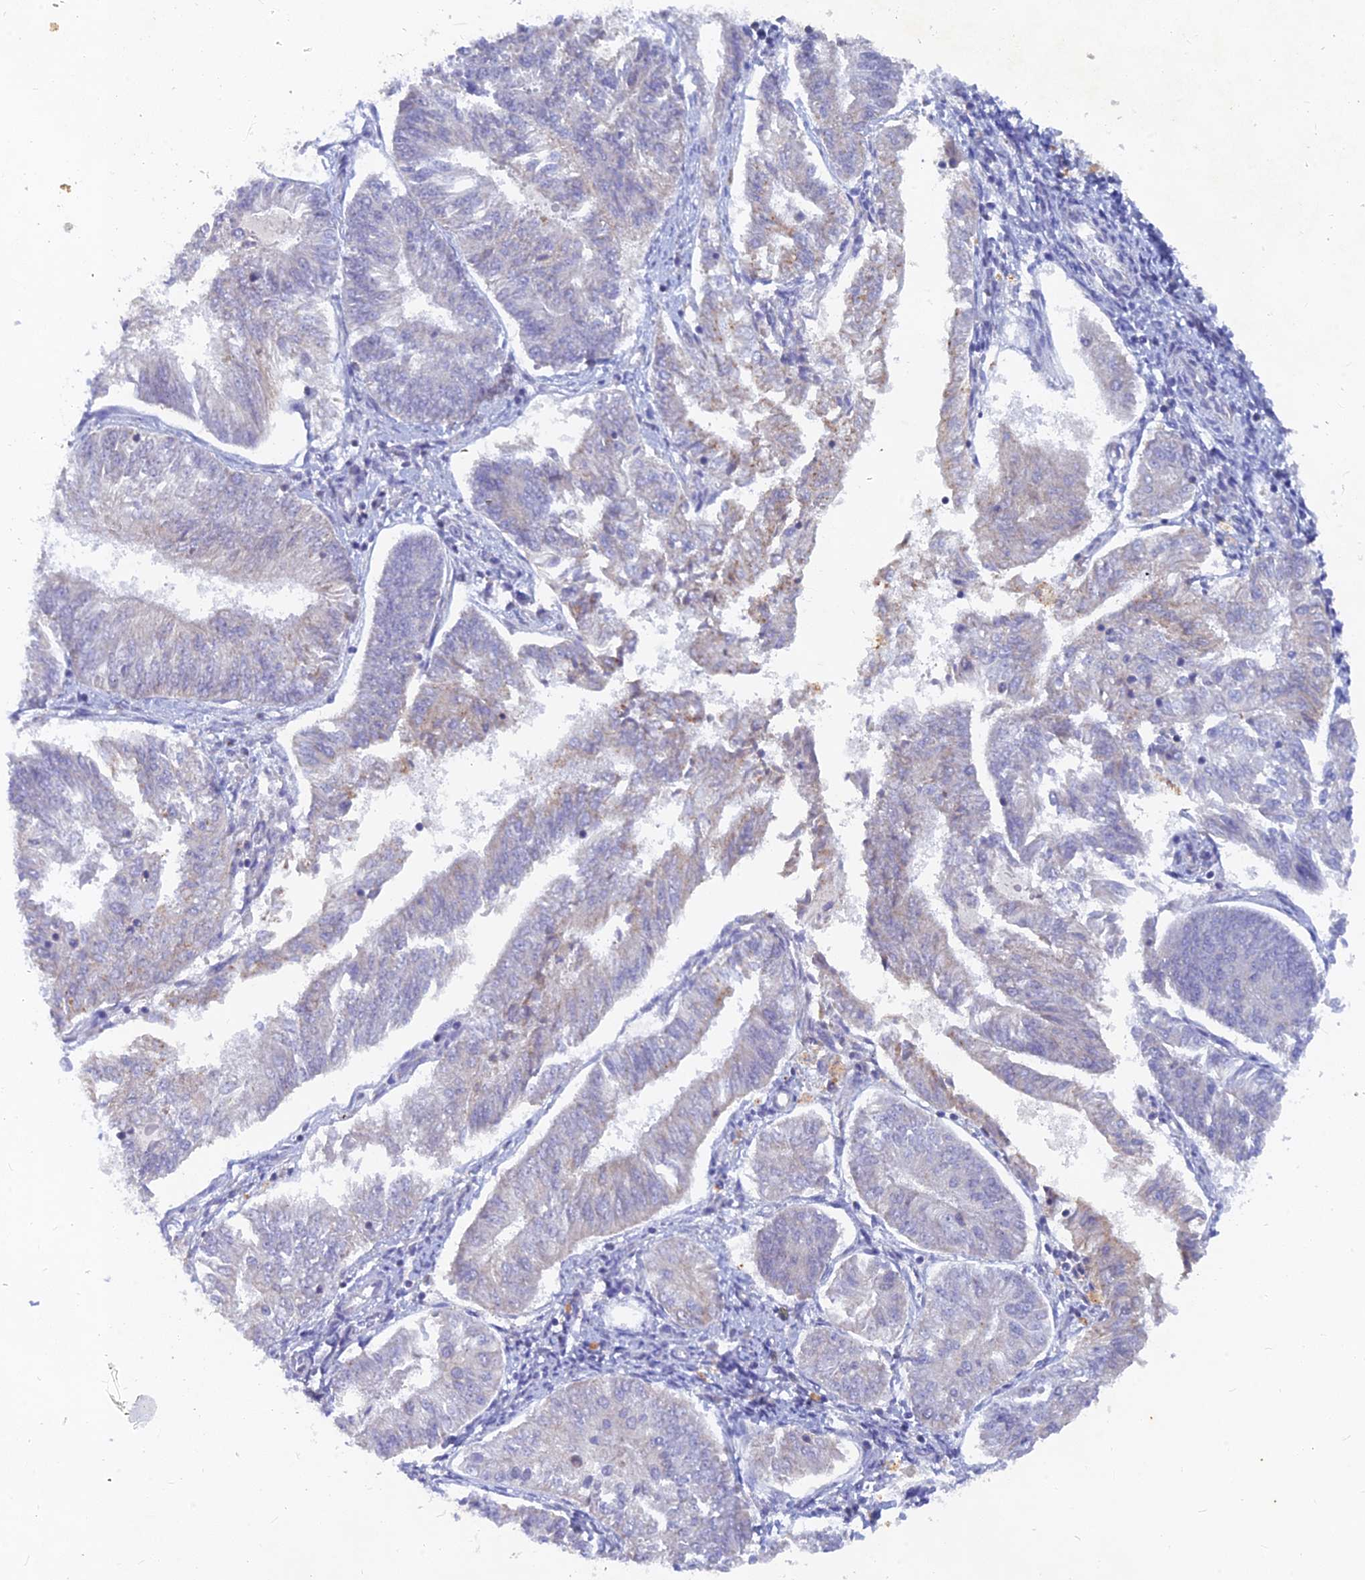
{"staining": {"intensity": "weak", "quantity": "<25%", "location": "cytoplasmic/membranous"}, "tissue": "endometrial cancer", "cell_type": "Tumor cells", "image_type": "cancer", "snomed": [{"axis": "morphology", "description": "Adenocarcinoma, NOS"}, {"axis": "topography", "description": "Endometrium"}], "caption": "An image of endometrial adenocarcinoma stained for a protein exhibits no brown staining in tumor cells. (Stains: DAB (3,3'-diaminobenzidine) immunohistochemistry with hematoxylin counter stain, Microscopy: brightfield microscopy at high magnification).", "gene": "LRIF1", "patient": {"sex": "female", "age": 58}}